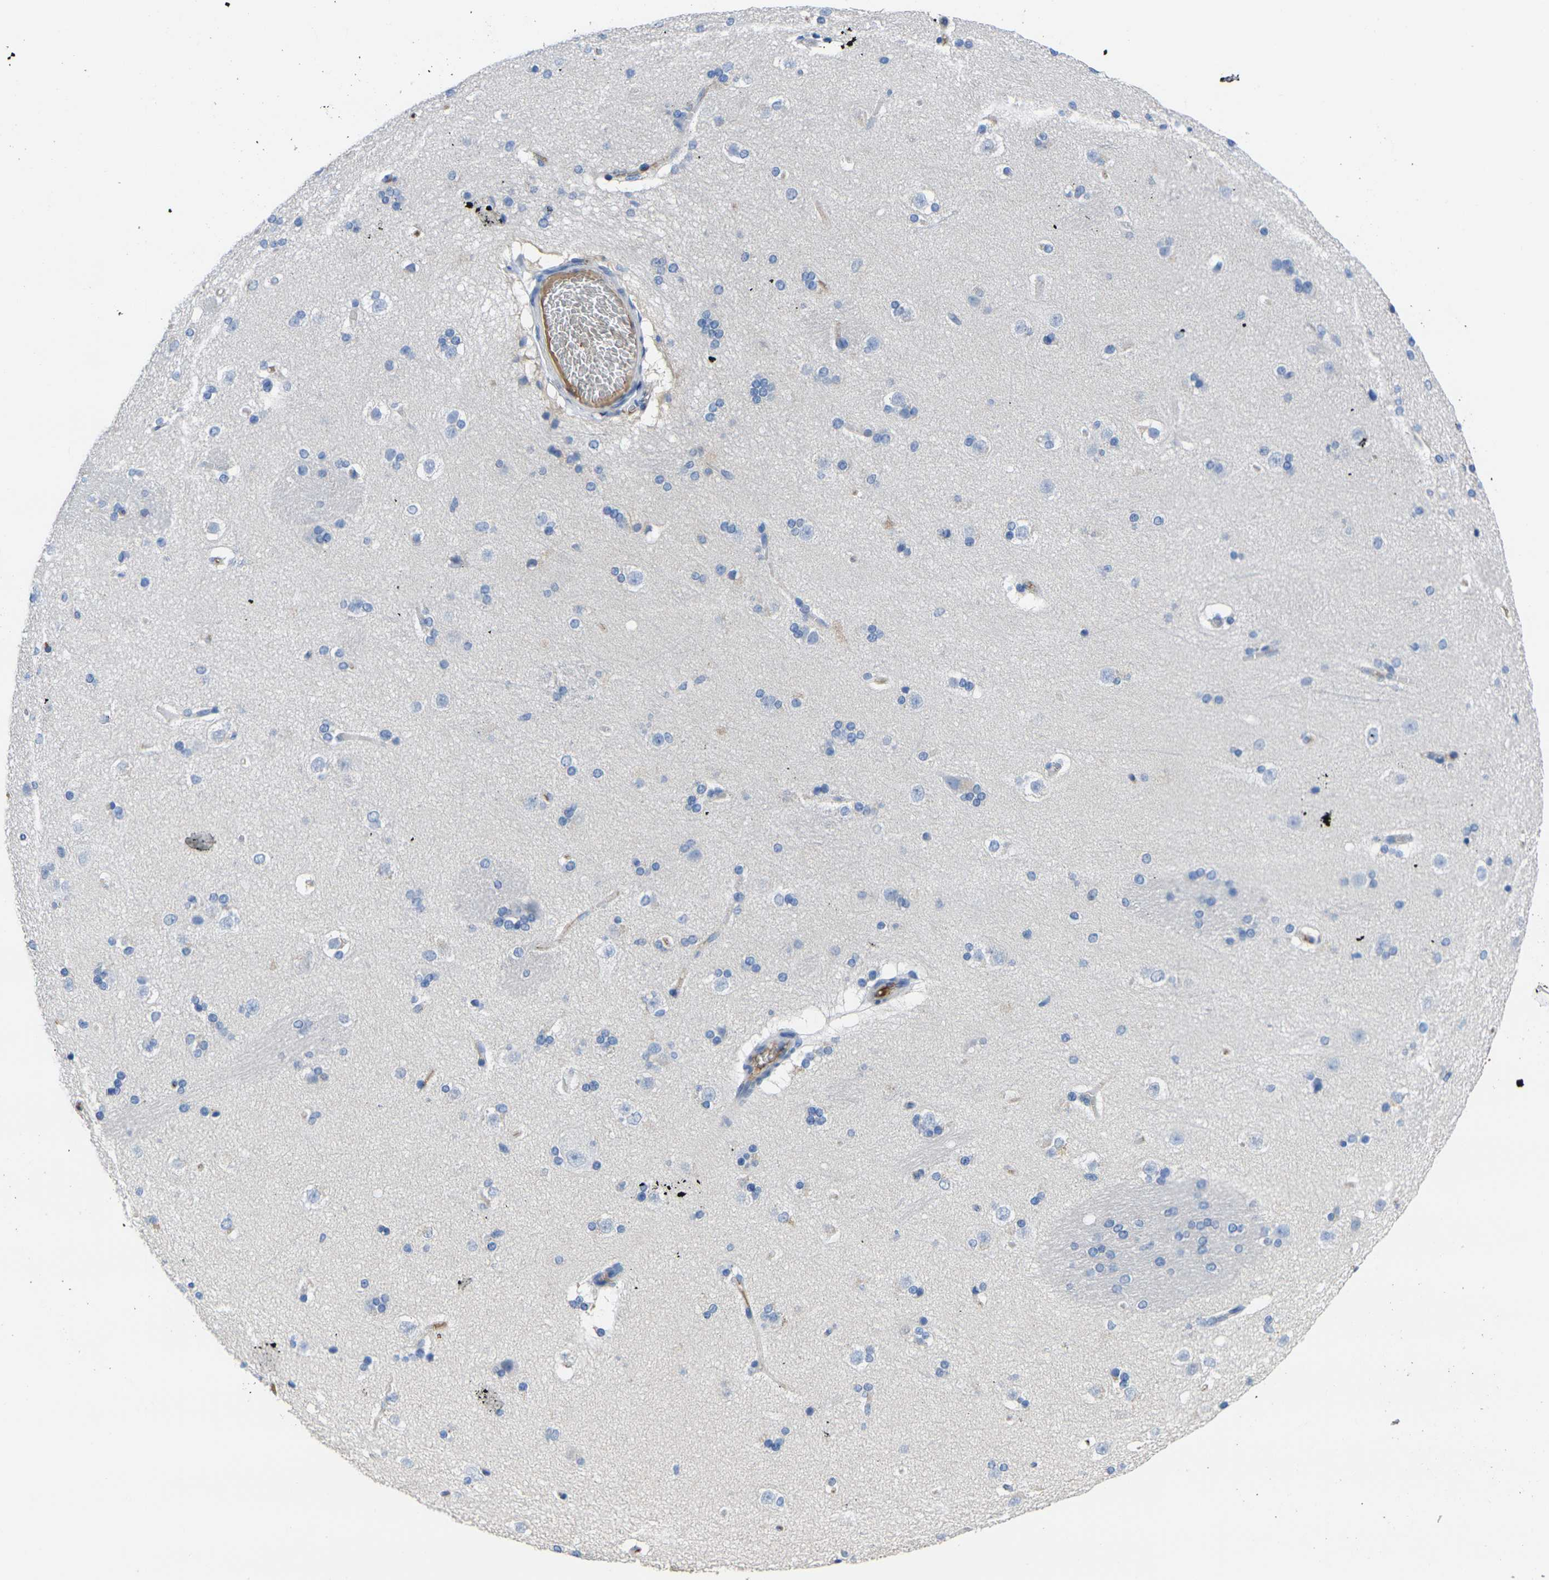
{"staining": {"intensity": "negative", "quantity": "none", "location": "none"}, "tissue": "caudate", "cell_type": "Glial cells", "image_type": "normal", "snomed": [{"axis": "morphology", "description": "Normal tissue, NOS"}, {"axis": "topography", "description": "Lateral ventricle wall"}], "caption": "DAB (3,3'-diaminobenzidine) immunohistochemical staining of benign caudate reveals no significant staining in glial cells.", "gene": "GREM2", "patient": {"sex": "female", "age": 19}}